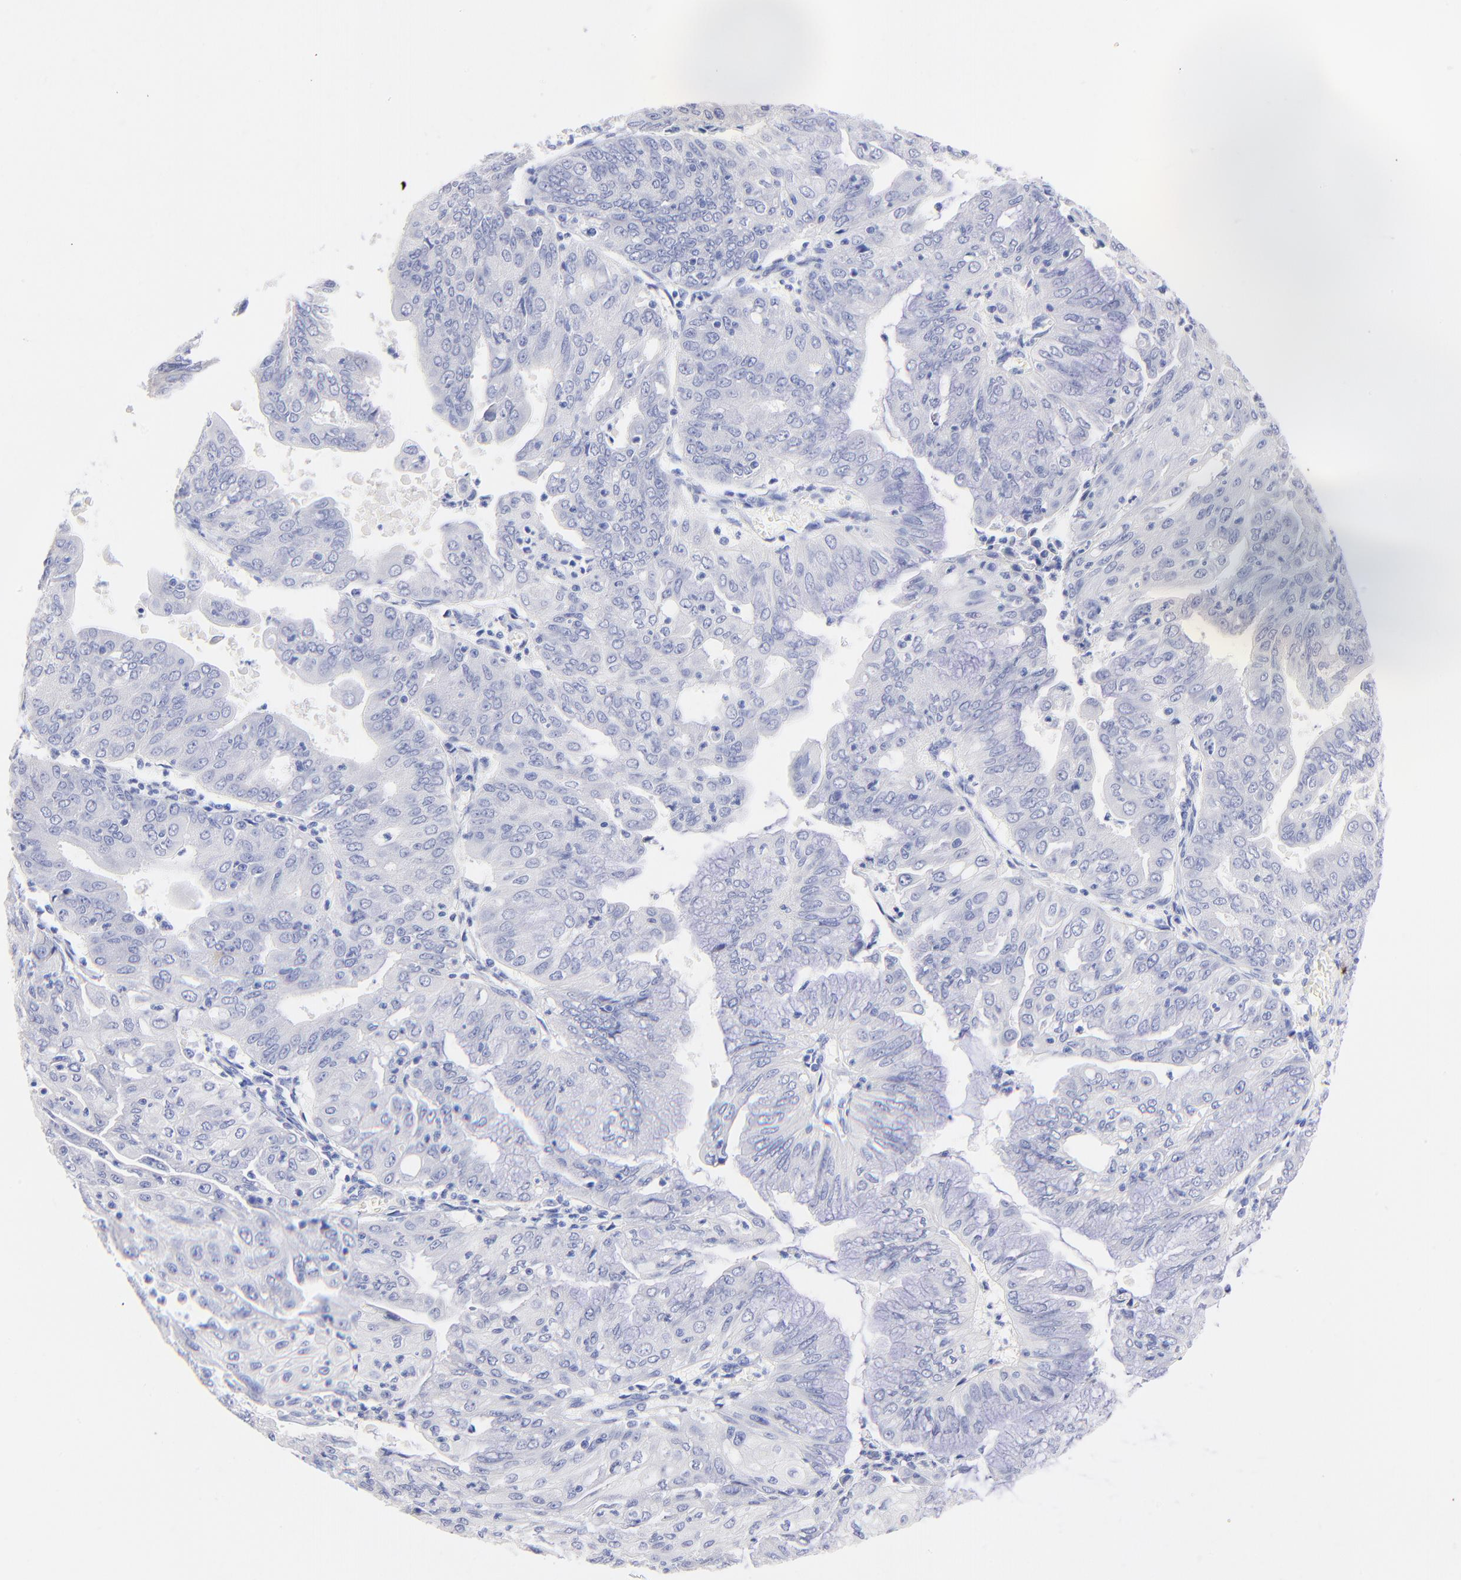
{"staining": {"intensity": "negative", "quantity": "none", "location": "none"}, "tissue": "endometrial cancer", "cell_type": "Tumor cells", "image_type": "cancer", "snomed": [{"axis": "morphology", "description": "Adenocarcinoma, NOS"}, {"axis": "topography", "description": "Endometrium"}], "caption": "Immunohistochemistry (IHC) micrograph of neoplastic tissue: human endometrial cancer (adenocarcinoma) stained with DAB demonstrates no significant protein staining in tumor cells. (DAB immunohistochemistry visualized using brightfield microscopy, high magnification).", "gene": "RAB3A", "patient": {"sex": "female", "age": 79}}